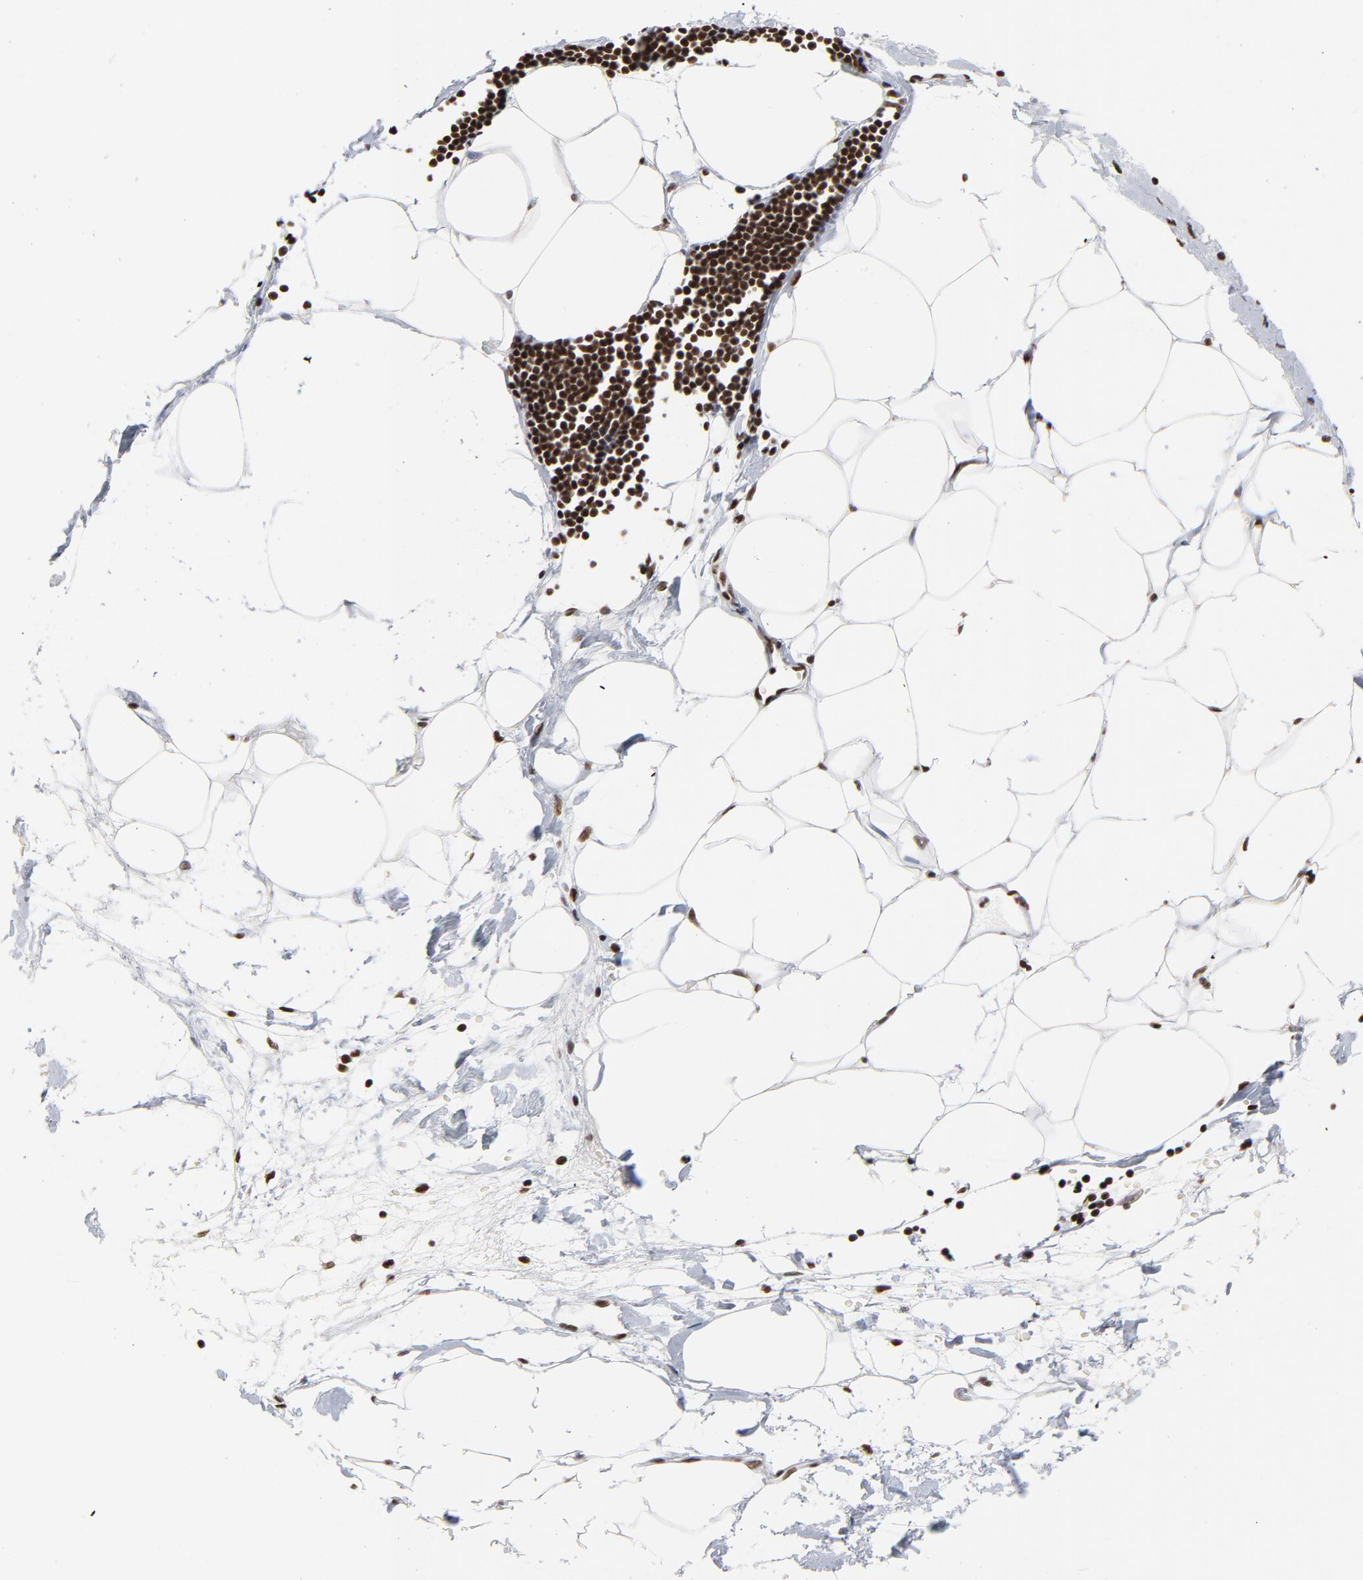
{"staining": {"intensity": "strong", "quantity": ">75%", "location": "nuclear"}, "tissue": "adipose tissue", "cell_type": "Adipocytes", "image_type": "normal", "snomed": [{"axis": "morphology", "description": "Normal tissue, NOS"}, {"axis": "morphology", "description": "Adenocarcinoma, NOS"}, {"axis": "topography", "description": "Colon"}, {"axis": "topography", "description": "Peripheral nerve tissue"}], "caption": "IHC photomicrograph of benign human adipose tissue stained for a protein (brown), which exhibits high levels of strong nuclear expression in about >75% of adipocytes.", "gene": "CREB1", "patient": {"sex": "male", "age": 14}}